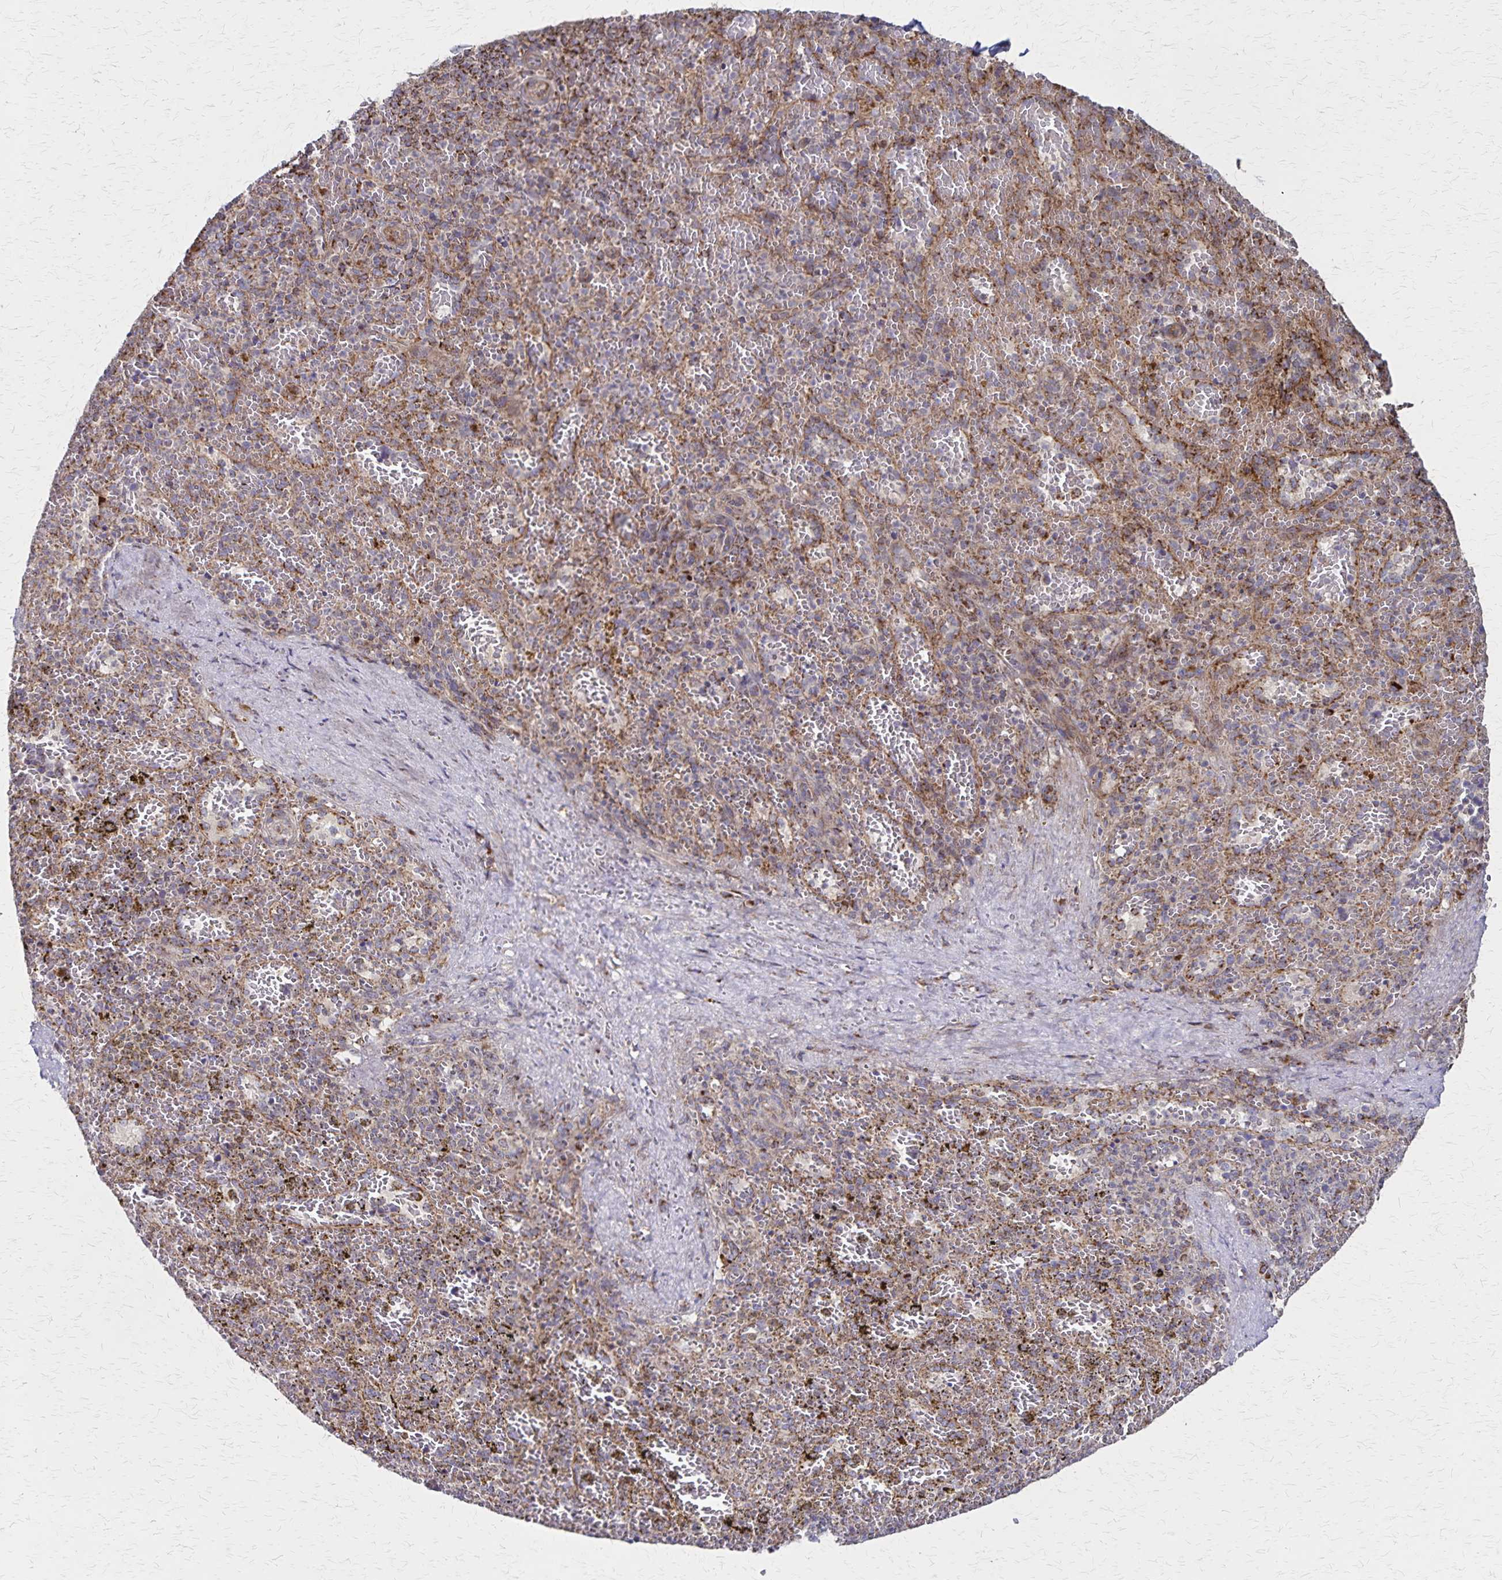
{"staining": {"intensity": "moderate", "quantity": "<25%", "location": "cytoplasmic/membranous"}, "tissue": "spleen", "cell_type": "Cells in red pulp", "image_type": "normal", "snomed": [{"axis": "morphology", "description": "Normal tissue, NOS"}, {"axis": "topography", "description": "Spleen"}], "caption": "Benign spleen displays moderate cytoplasmic/membranous staining in approximately <25% of cells in red pulp.", "gene": "NFS1", "patient": {"sex": "female", "age": 50}}